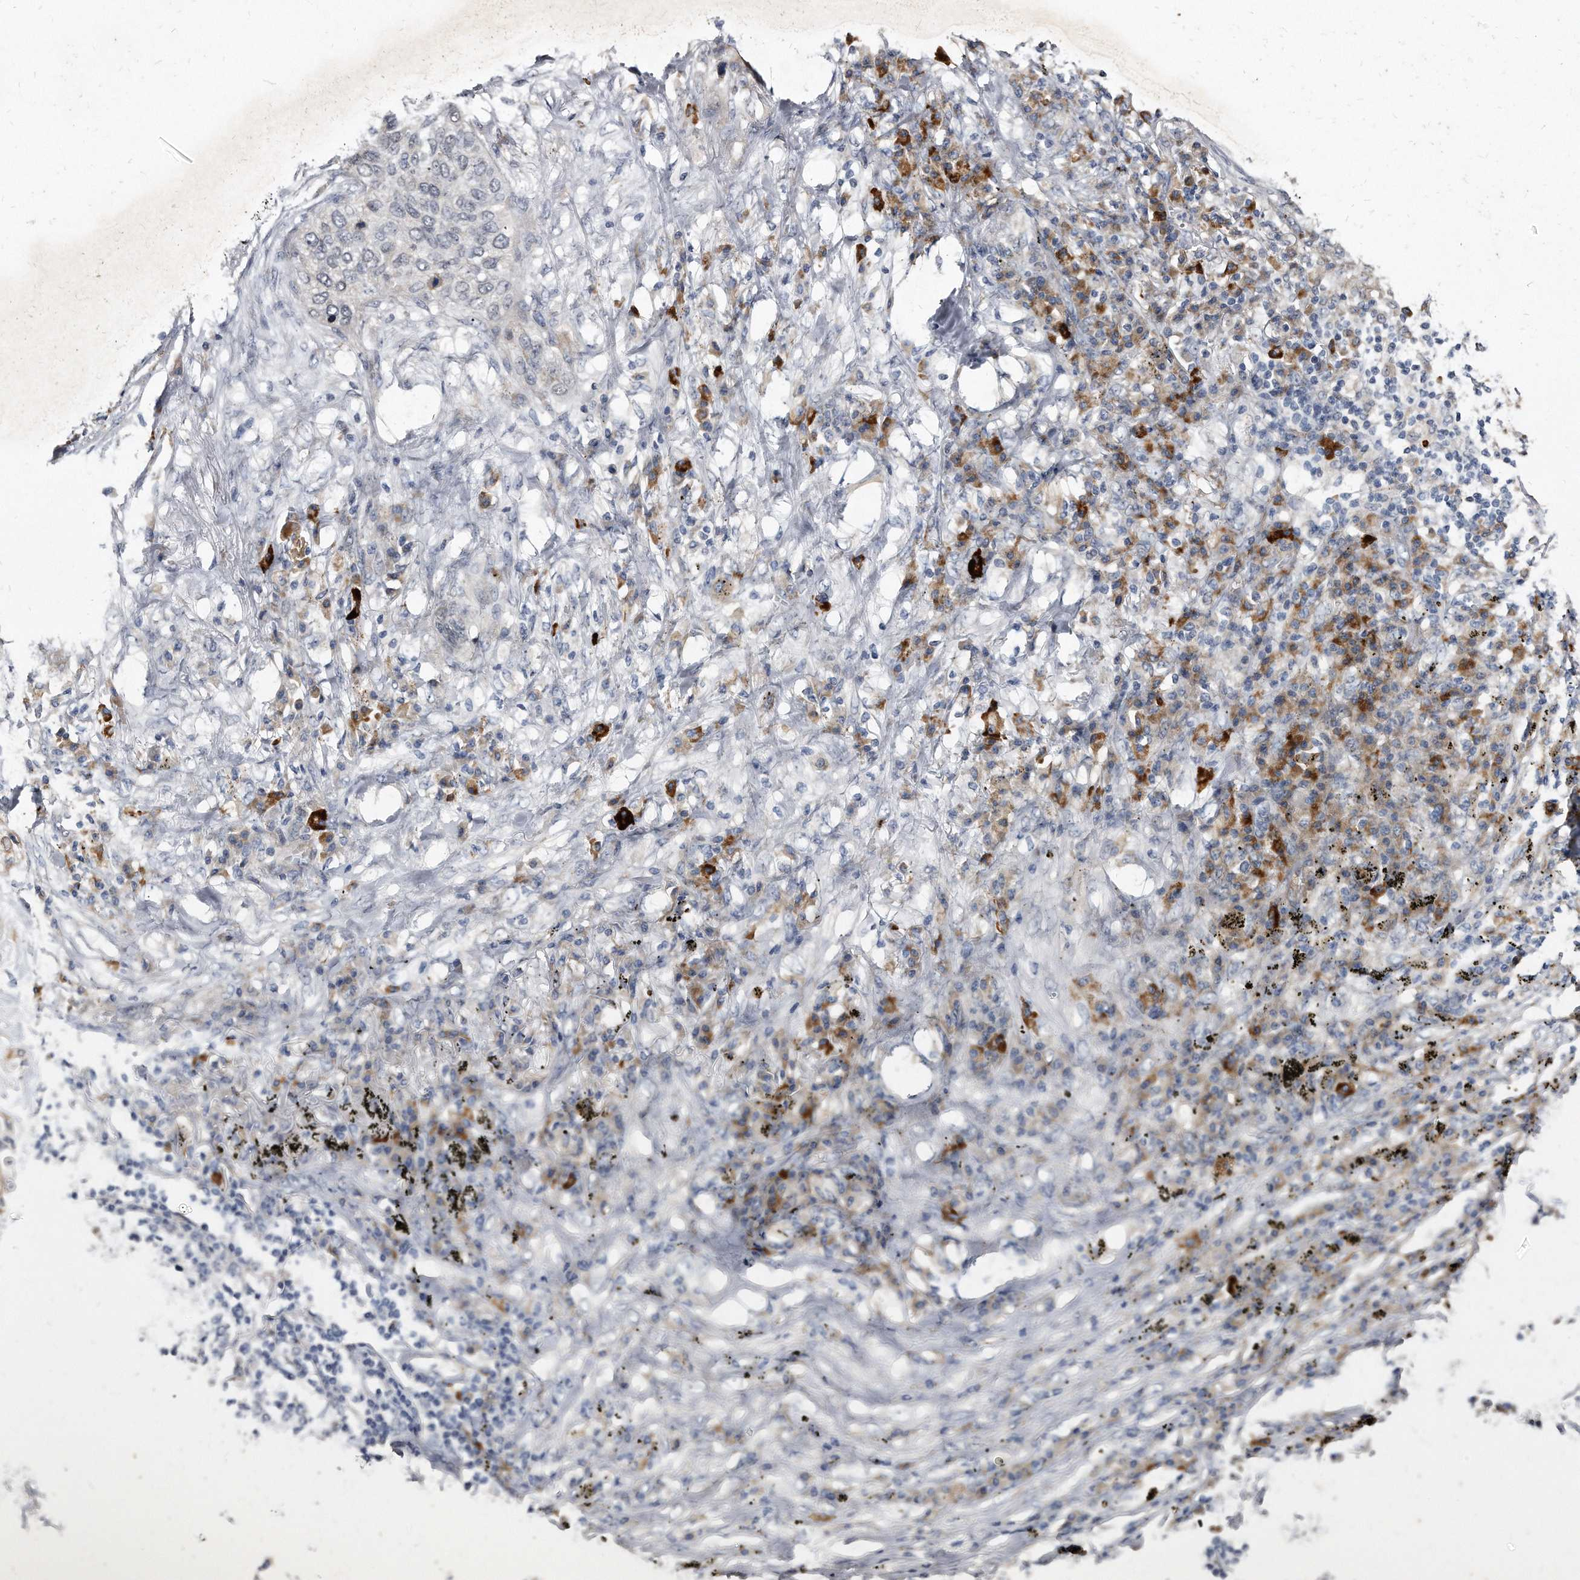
{"staining": {"intensity": "negative", "quantity": "none", "location": "none"}, "tissue": "lung cancer", "cell_type": "Tumor cells", "image_type": "cancer", "snomed": [{"axis": "morphology", "description": "Squamous cell carcinoma, NOS"}, {"axis": "topography", "description": "Lung"}], "caption": "Immunohistochemistry of human lung cancer (squamous cell carcinoma) demonstrates no expression in tumor cells. (DAB (3,3'-diaminobenzidine) immunohistochemistry with hematoxylin counter stain).", "gene": "KLHDC3", "patient": {"sex": "female", "age": 63}}